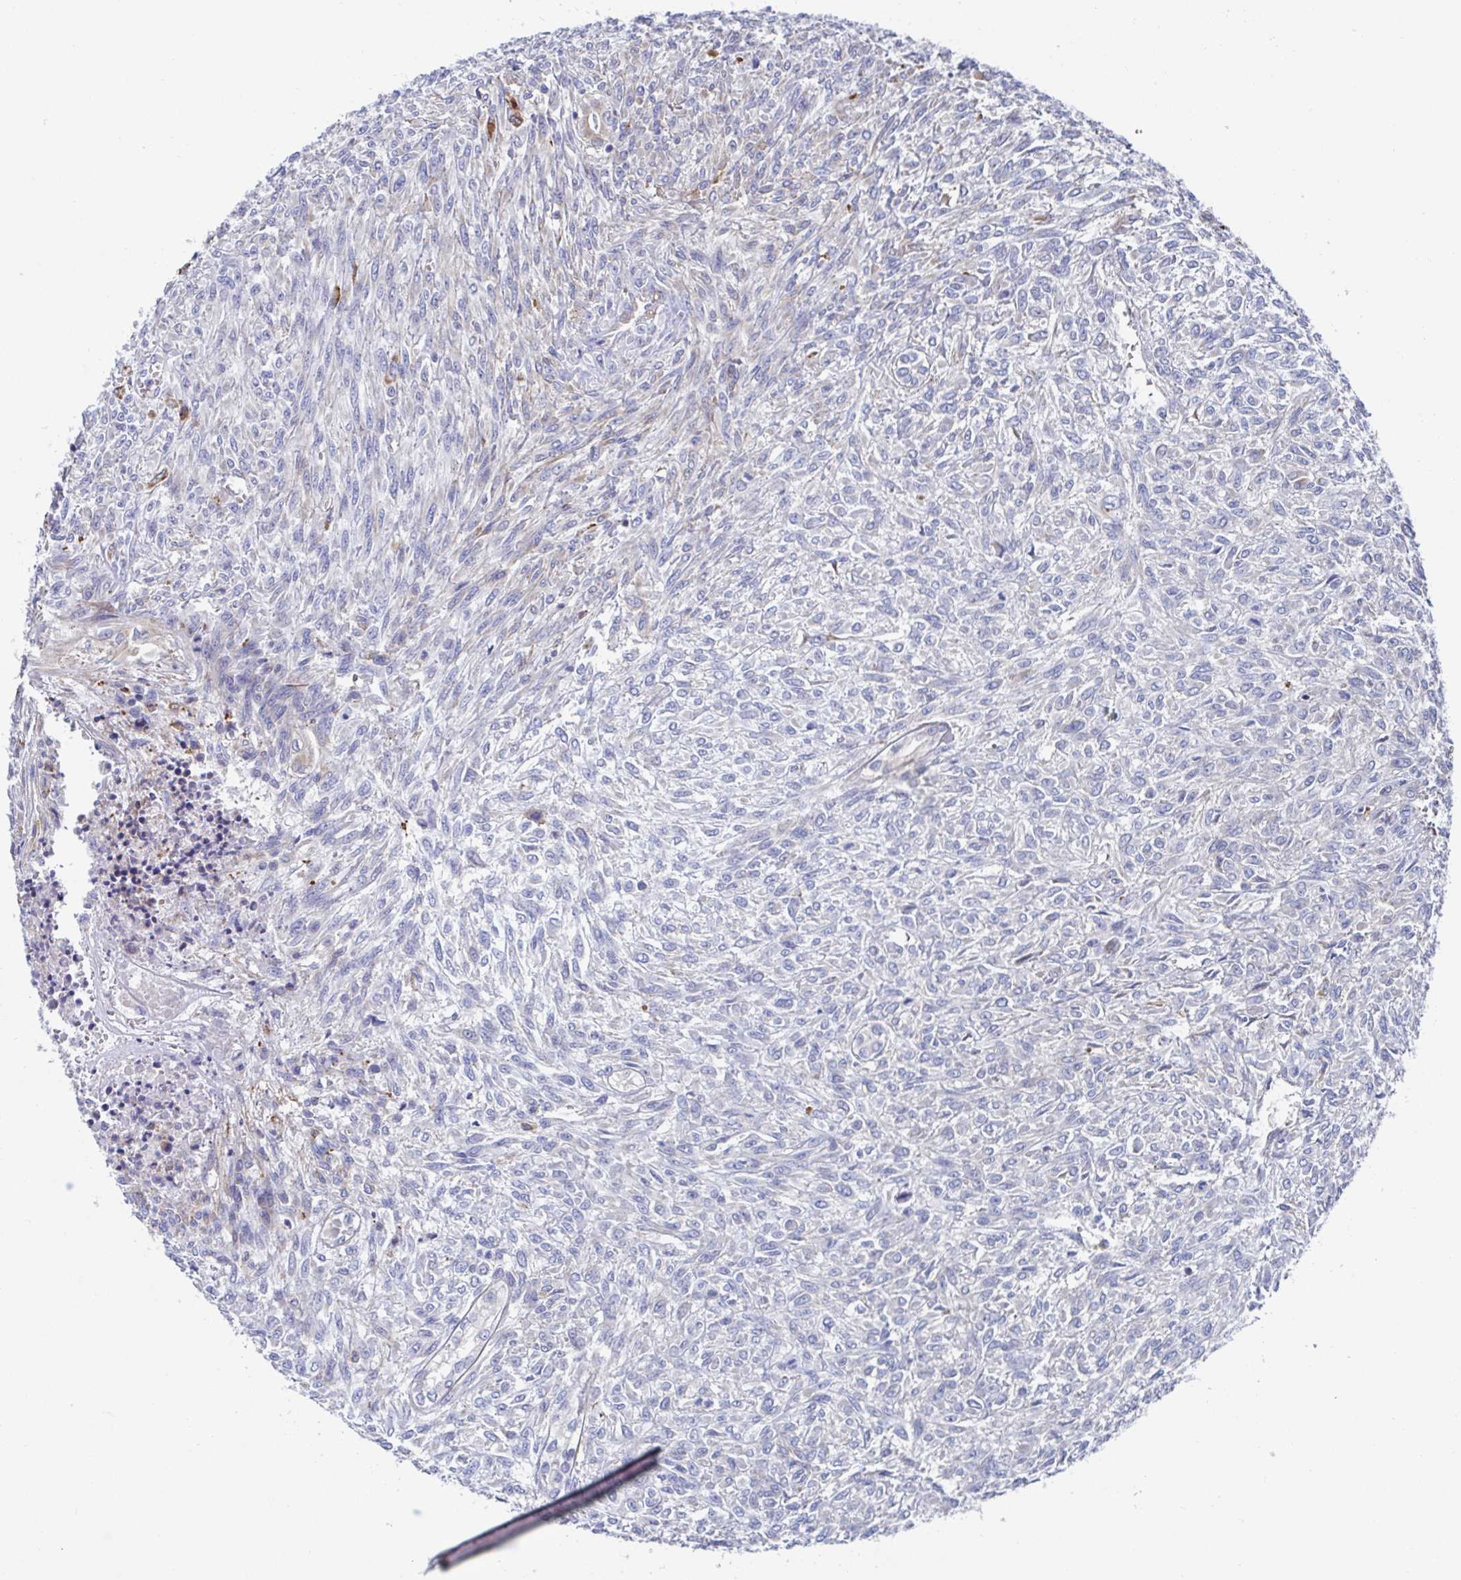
{"staining": {"intensity": "negative", "quantity": "none", "location": "none"}, "tissue": "renal cancer", "cell_type": "Tumor cells", "image_type": "cancer", "snomed": [{"axis": "morphology", "description": "Adenocarcinoma, NOS"}, {"axis": "topography", "description": "Kidney"}], "caption": "This is an immunohistochemistry photomicrograph of human renal cancer. There is no staining in tumor cells.", "gene": "KLC3", "patient": {"sex": "male", "age": 58}}